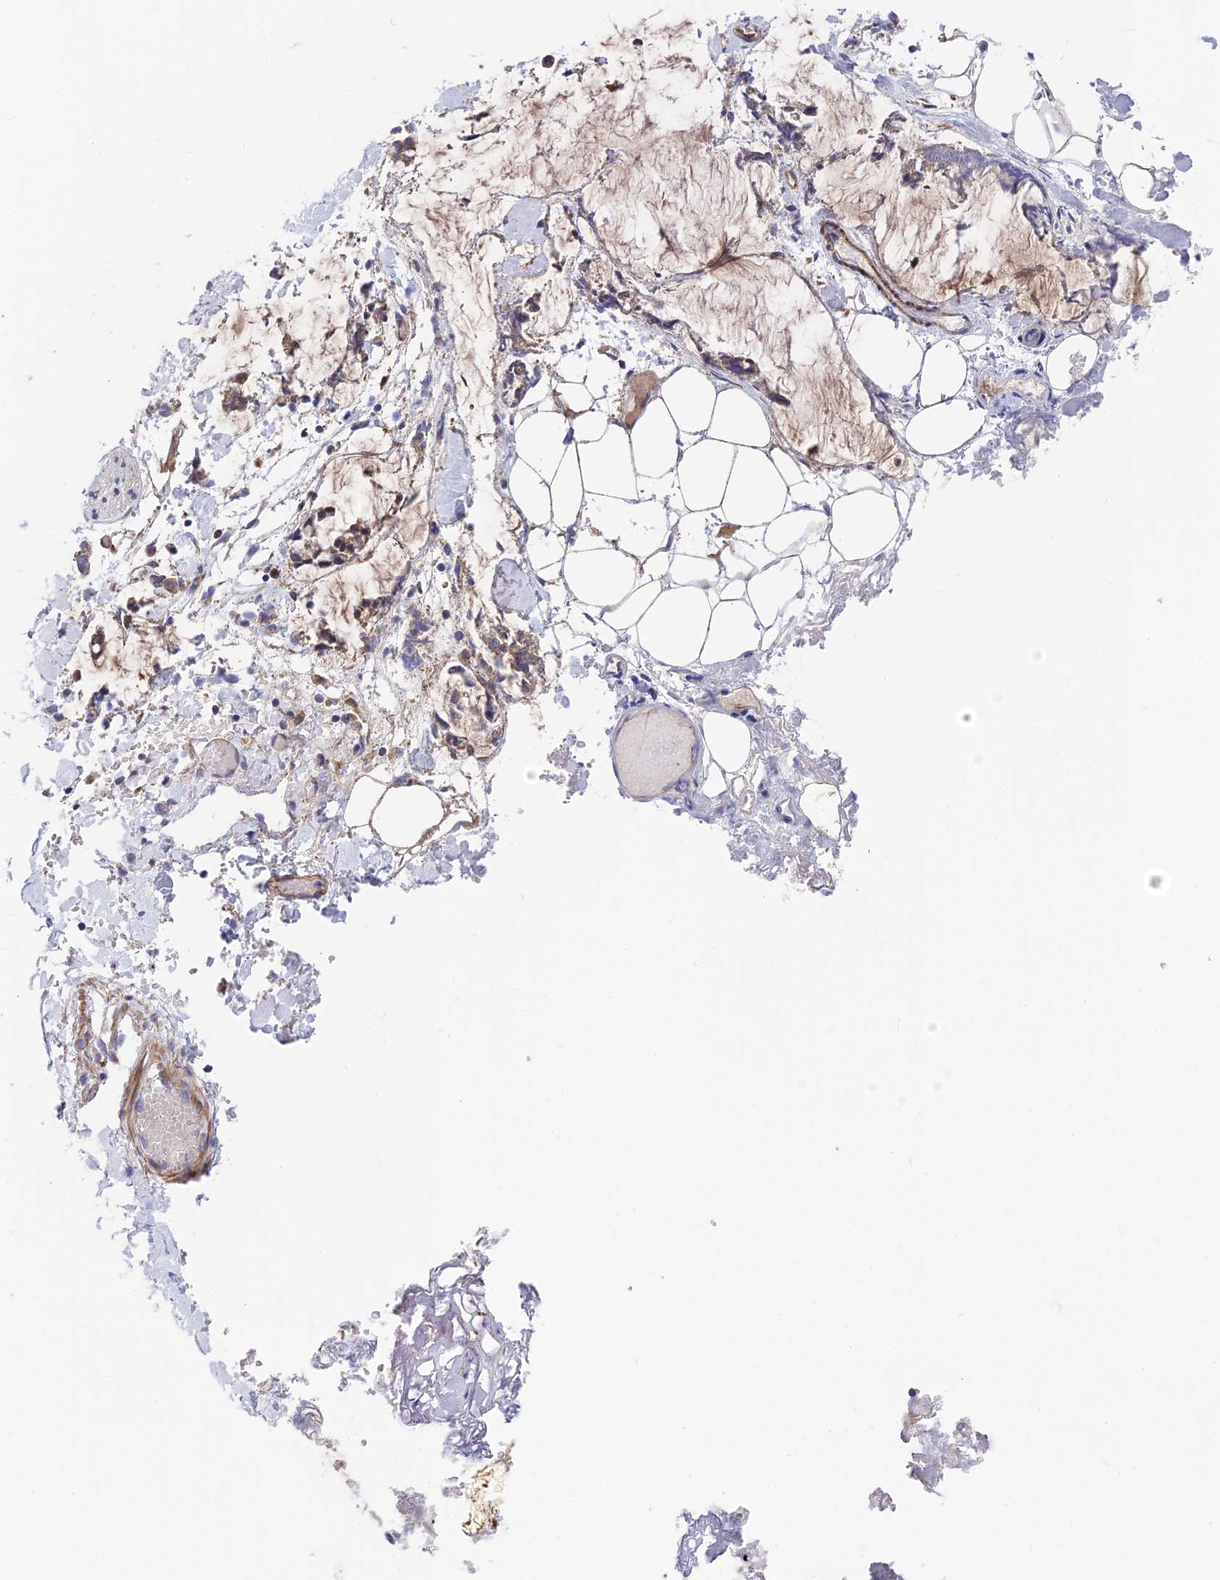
{"staining": {"intensity": "negative", "quantity": "none", "location": "none"}, "tissue": "adipose tissue", "cell_type": "Adipocytes", "image_type": "normal", "snomed": [{"axis": "morphology", "description": "Normal tissue, NOS"}, {"axis": "morphology", "description": "Adenocarcinoma, NOS"}, {"axis": "topography", "description": "Smooth muscle"}, {"axis": "topography", "description": "Colon"}], "caption": "DAB (3,3'-diaminobenzidine) immunohistochemical staining of normal human adipose tissue demonstrates no significant staining in adipocytes.", "gene": "BLTP2", "patient": {"sex": "male", "age": 14}}